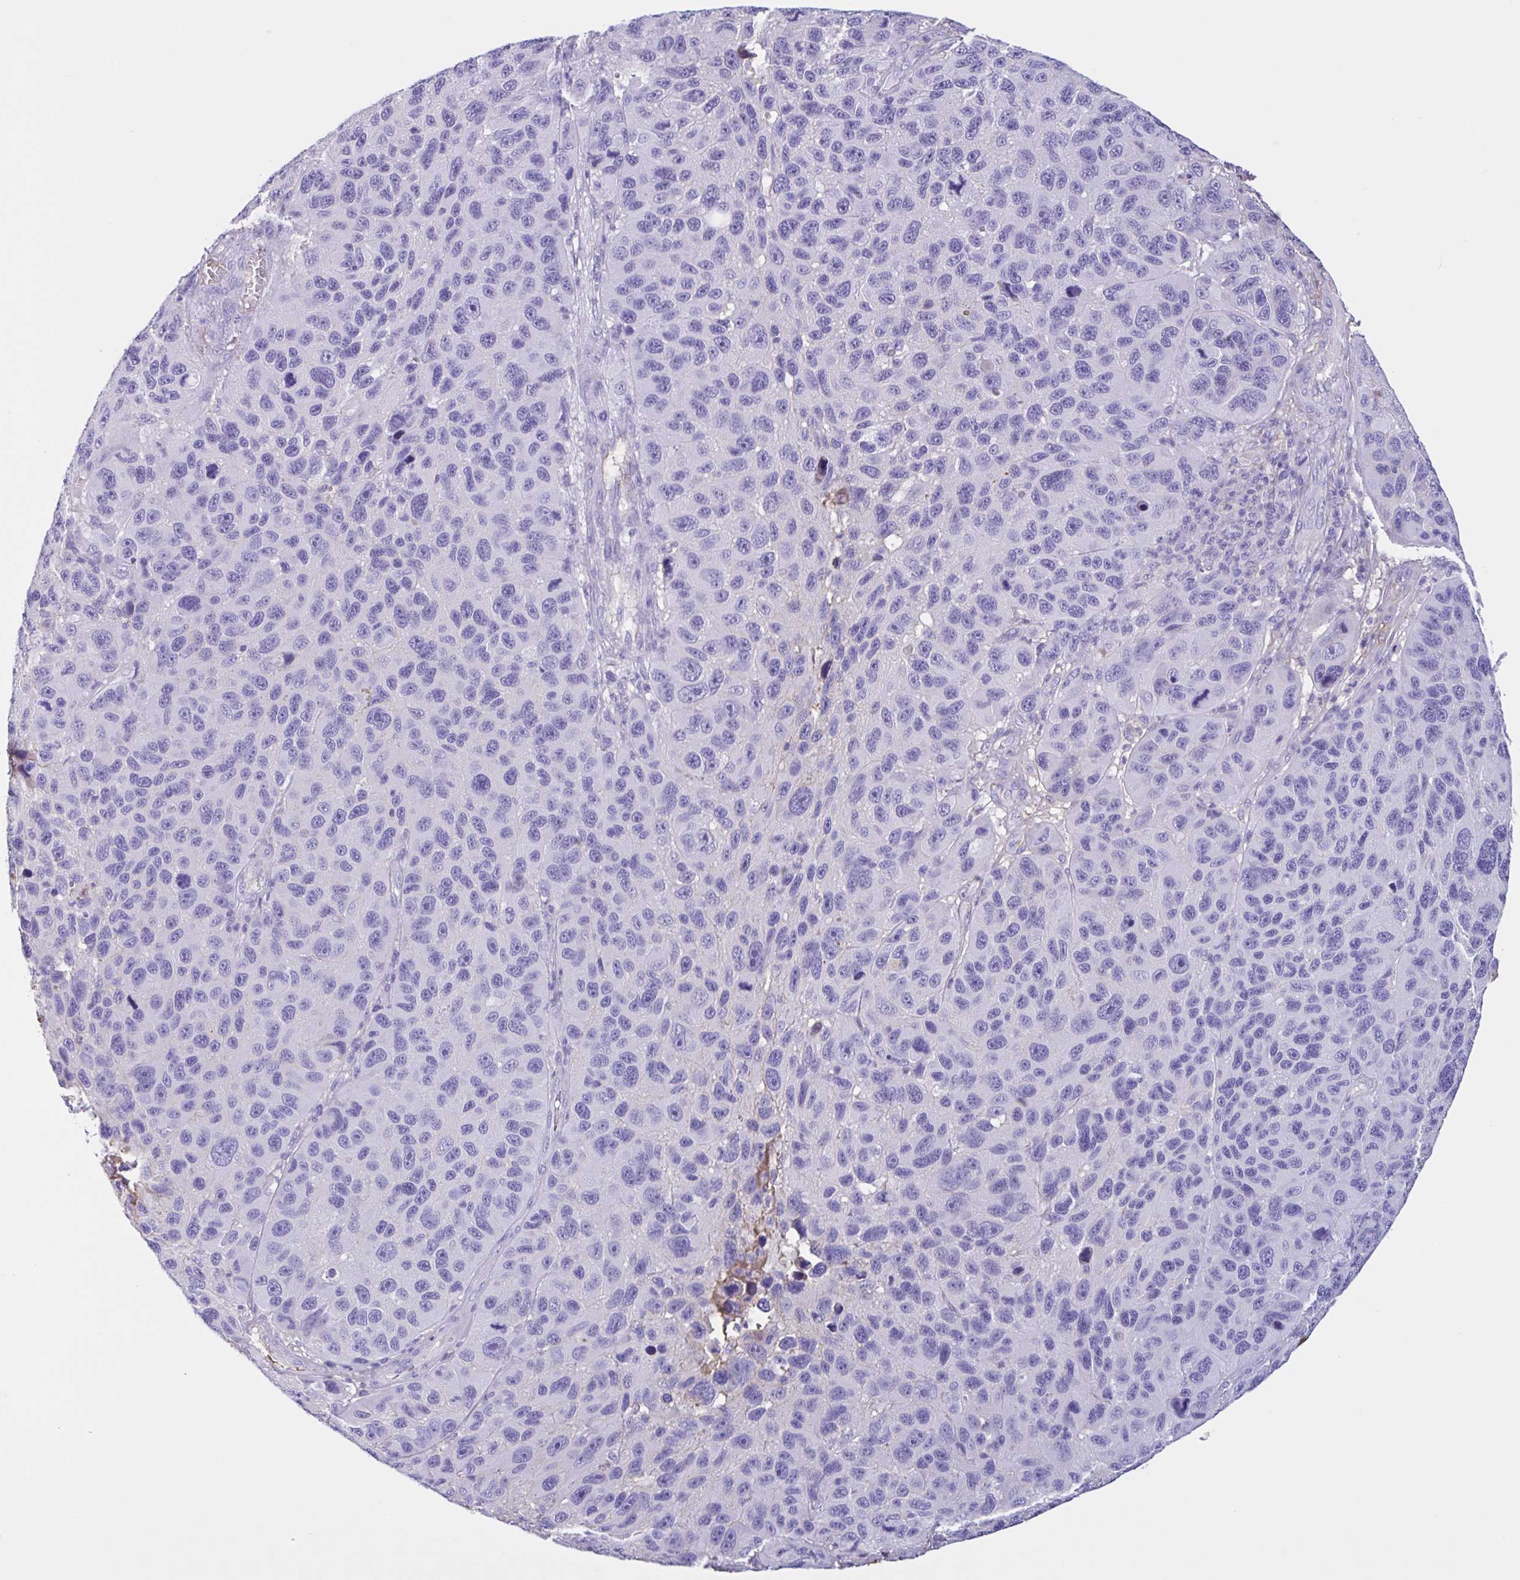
{"staining": {"intensity": "negative", "quantity": "none", "location": "none"}, "tissue": "melanoma", "cell_type": "Tumor cells", "image_type": "cancer", "snomed": [{"axis": "morphology", "description": "Malignant melanoma, NOS"}, {"axis": "topography", "description": "Skin"}], "caption": "There is no significant staining in tumor cells of melanoma.", "gene": "LARGE2", "patient": {"sex": "male", "age": 53}}